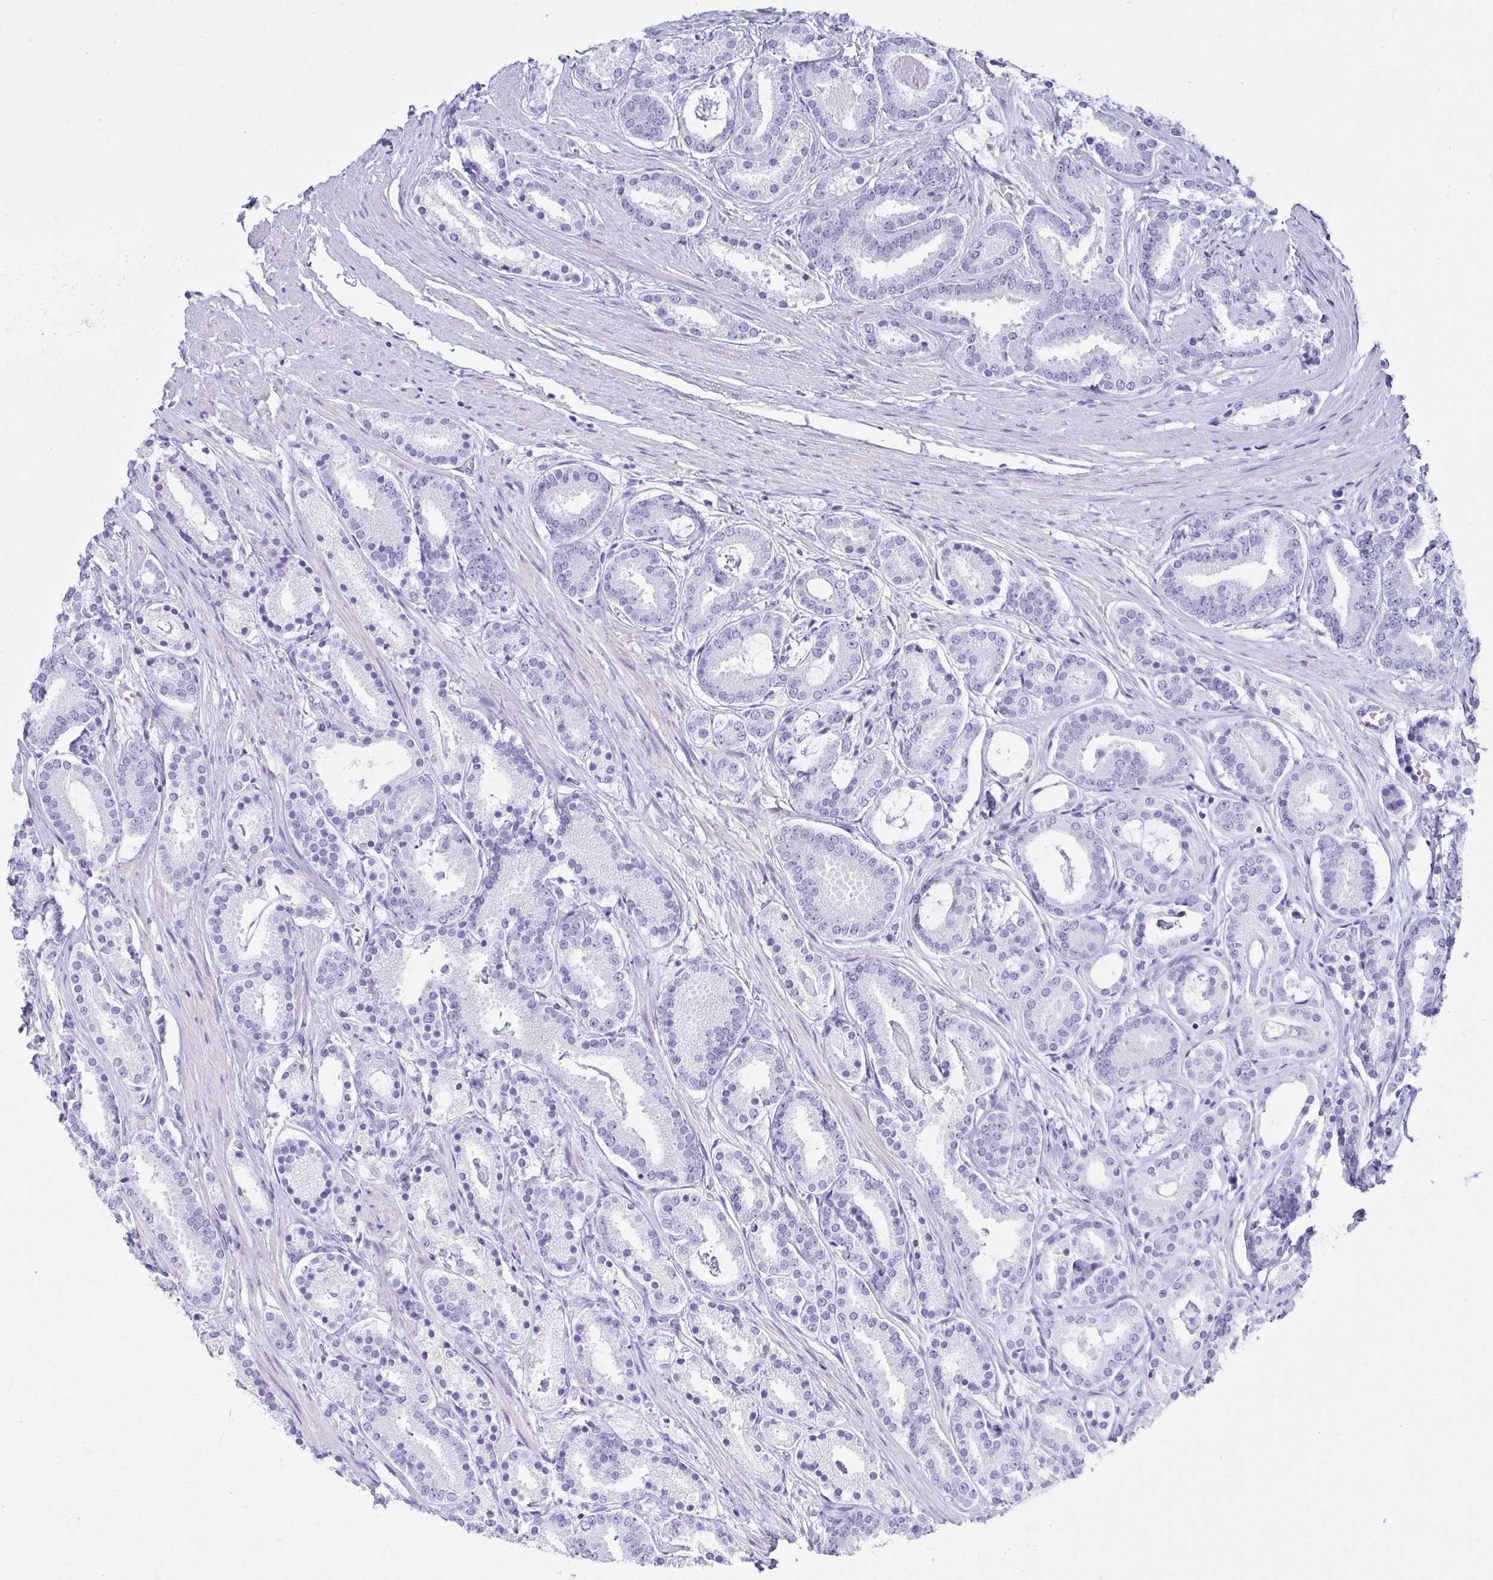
{"staining": {"intensity": "negative", "quantity": "none", "location": "none"}, "tissue": "prostate cancer", "cell_type": "Tumor cells", "image_type": "cancer", "snomed": [{"axis": "morphology", "description": "Adenocarcinoma, High grade"}, {"axis": "topography", "description": "Prostate"}], "caption": "This is a photomicrograph of immunohistochemistry (IHC) staining of prostate cancer (high-grade adenocarcinoma), which shows no staining in tumor cells.", "gene": "ATP4B", "patient": {"sex": "male", "age": 63}}